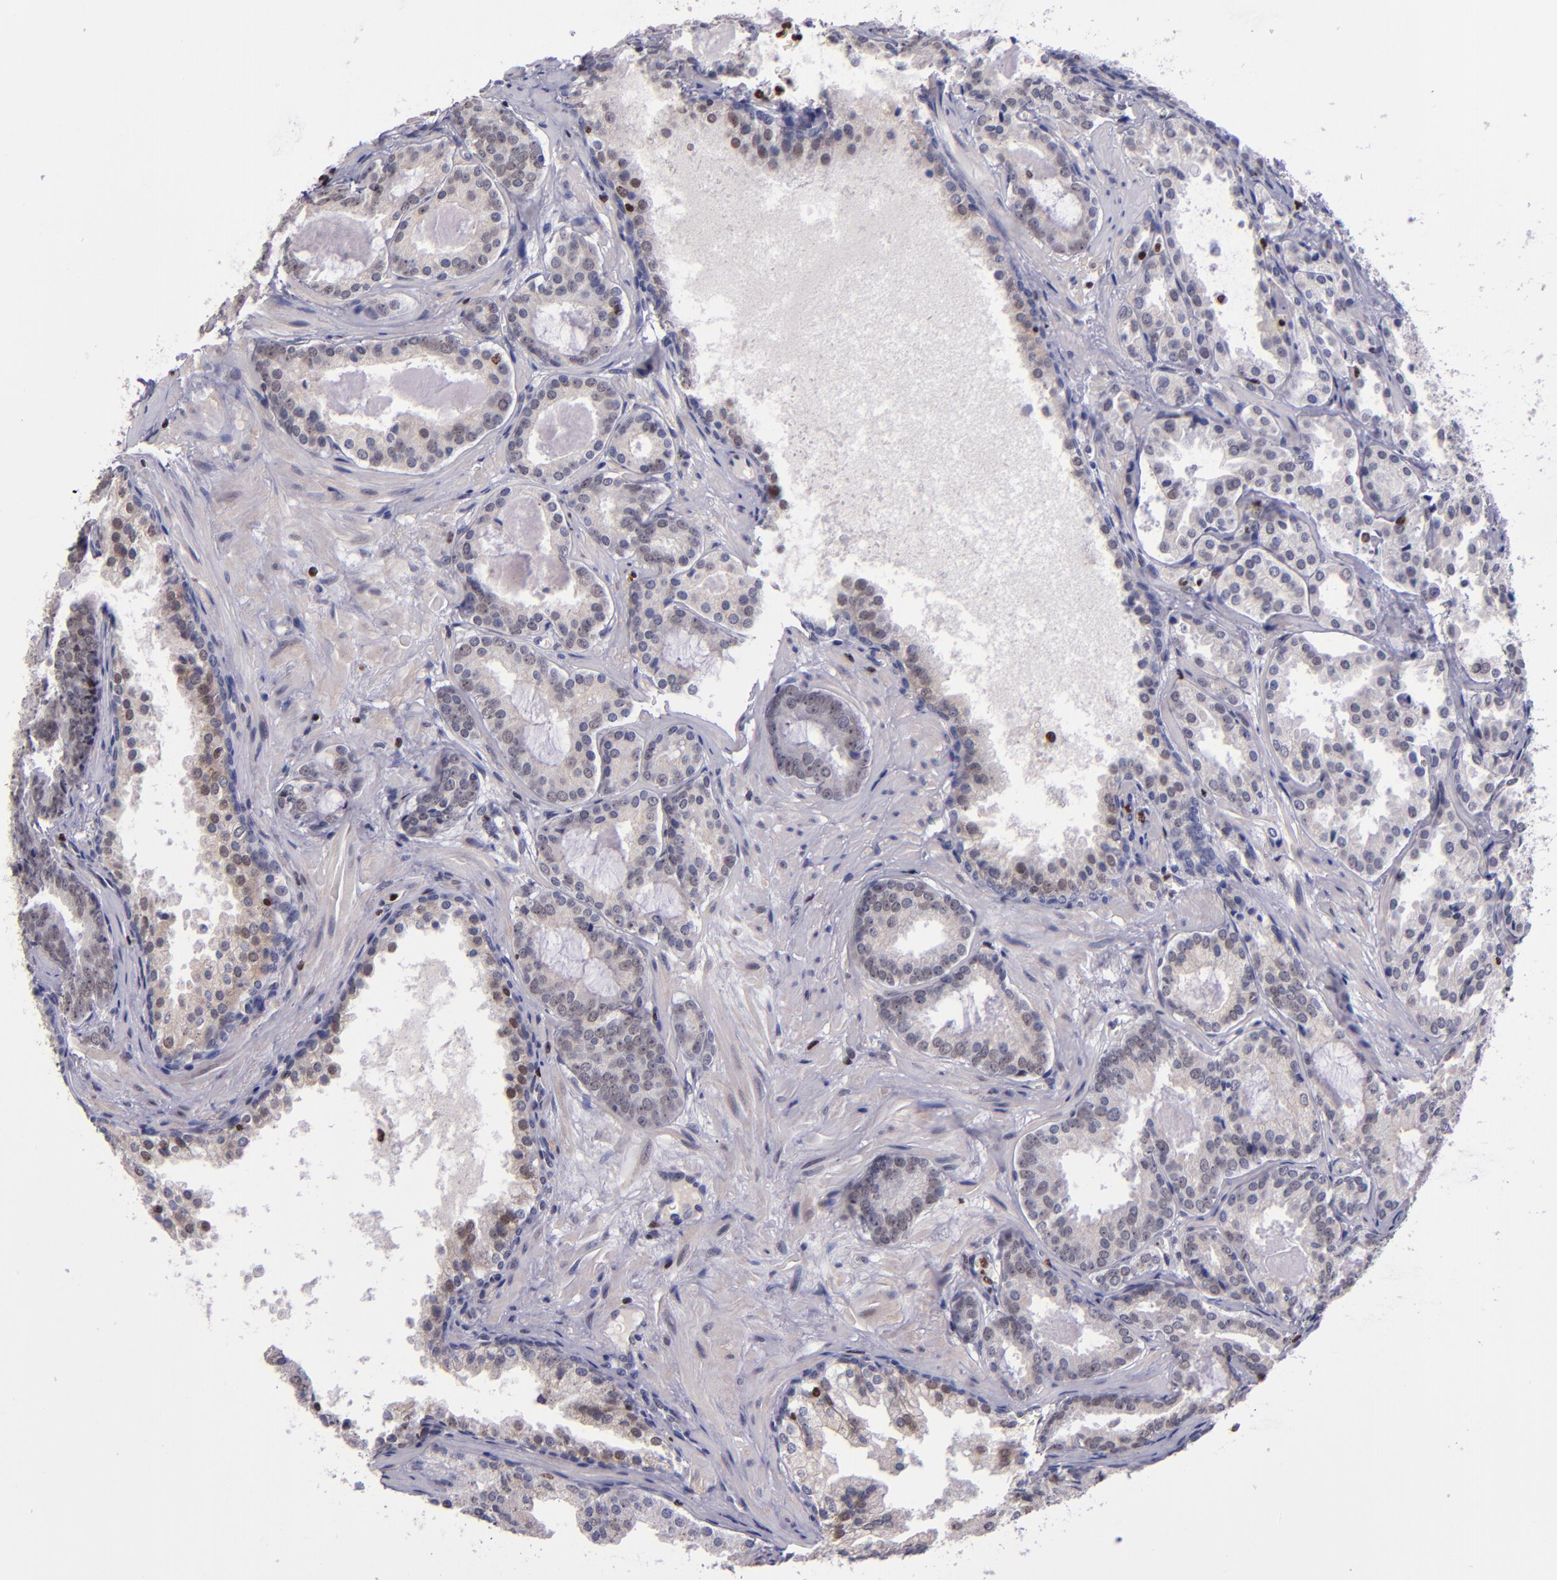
{"staining": {"intensity": "negative", "quantity": "none", "location": "none"}, "tissue": "prostate cancer", "cell_type": "Tumor cells", "image_type": "cancer", "snomed": [{"axis": "morphology", "description": "Adenocarcinoma, Medium grade"}, {"axis": "topography", "description": "Prostate"}], "caption": "Prostate adenocarcinoma (medium-grade) was stained to show a protein in brown. There is no significant positivity in tumor cells.", "gene": "CDKL5", "patient": {"sex": "male", "age": 64}}